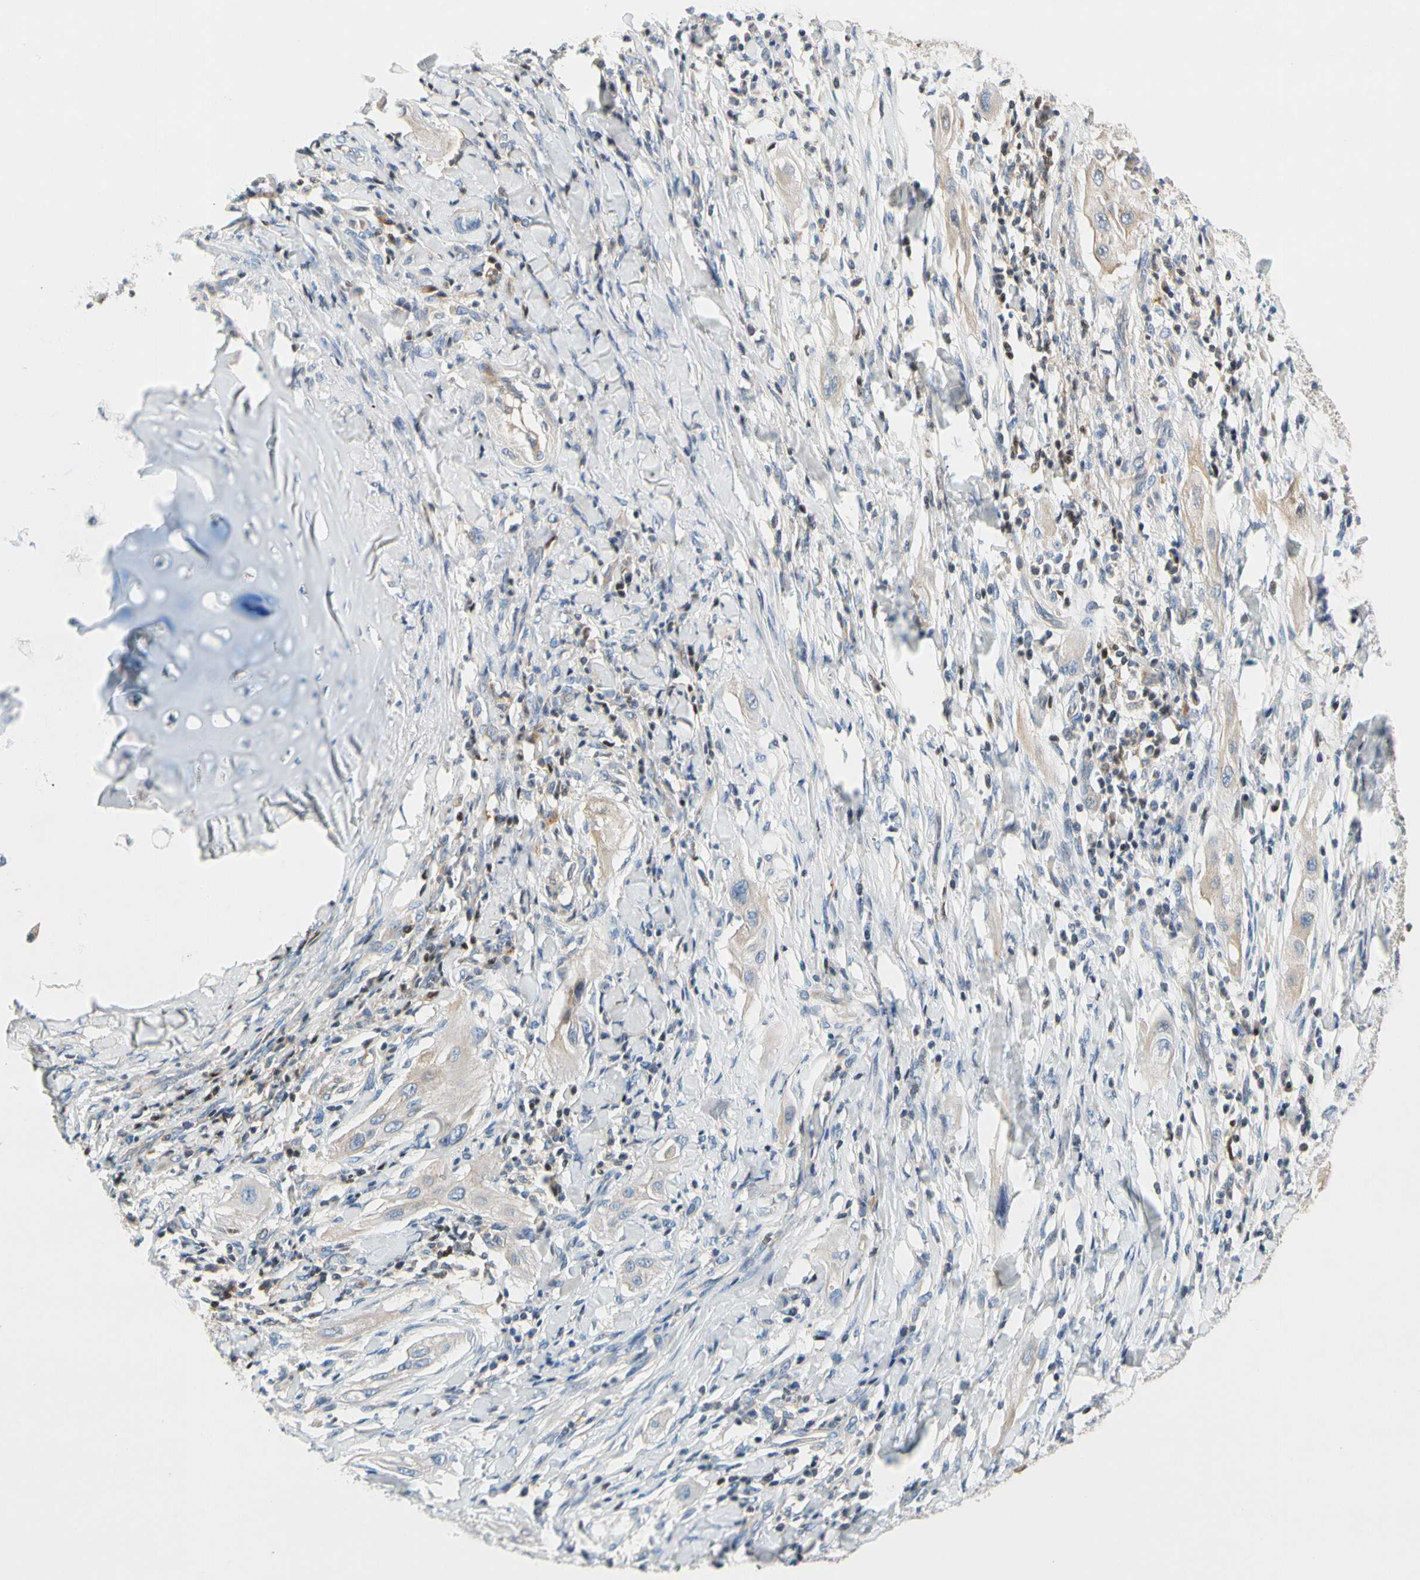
{"staining": {"intensity": "weak", "quantity": "<25%", "location": "cytoplasmic/membranous"}, "tissue": "lung cancer", "cell_type": "Tumor cells", "image_type": "cancer", "snomed": [{"axis": "morphology", "description": "Squamous cell carcinoma, NOS"}, {"axis": "topography", "description": "Lung"}], "caption": "This is an IHC image of human lung squamous cell carcinoma. There is no positivity in tumor cells.", "gene": "SP140", "patient": {"sex": "female", "age": 47}}